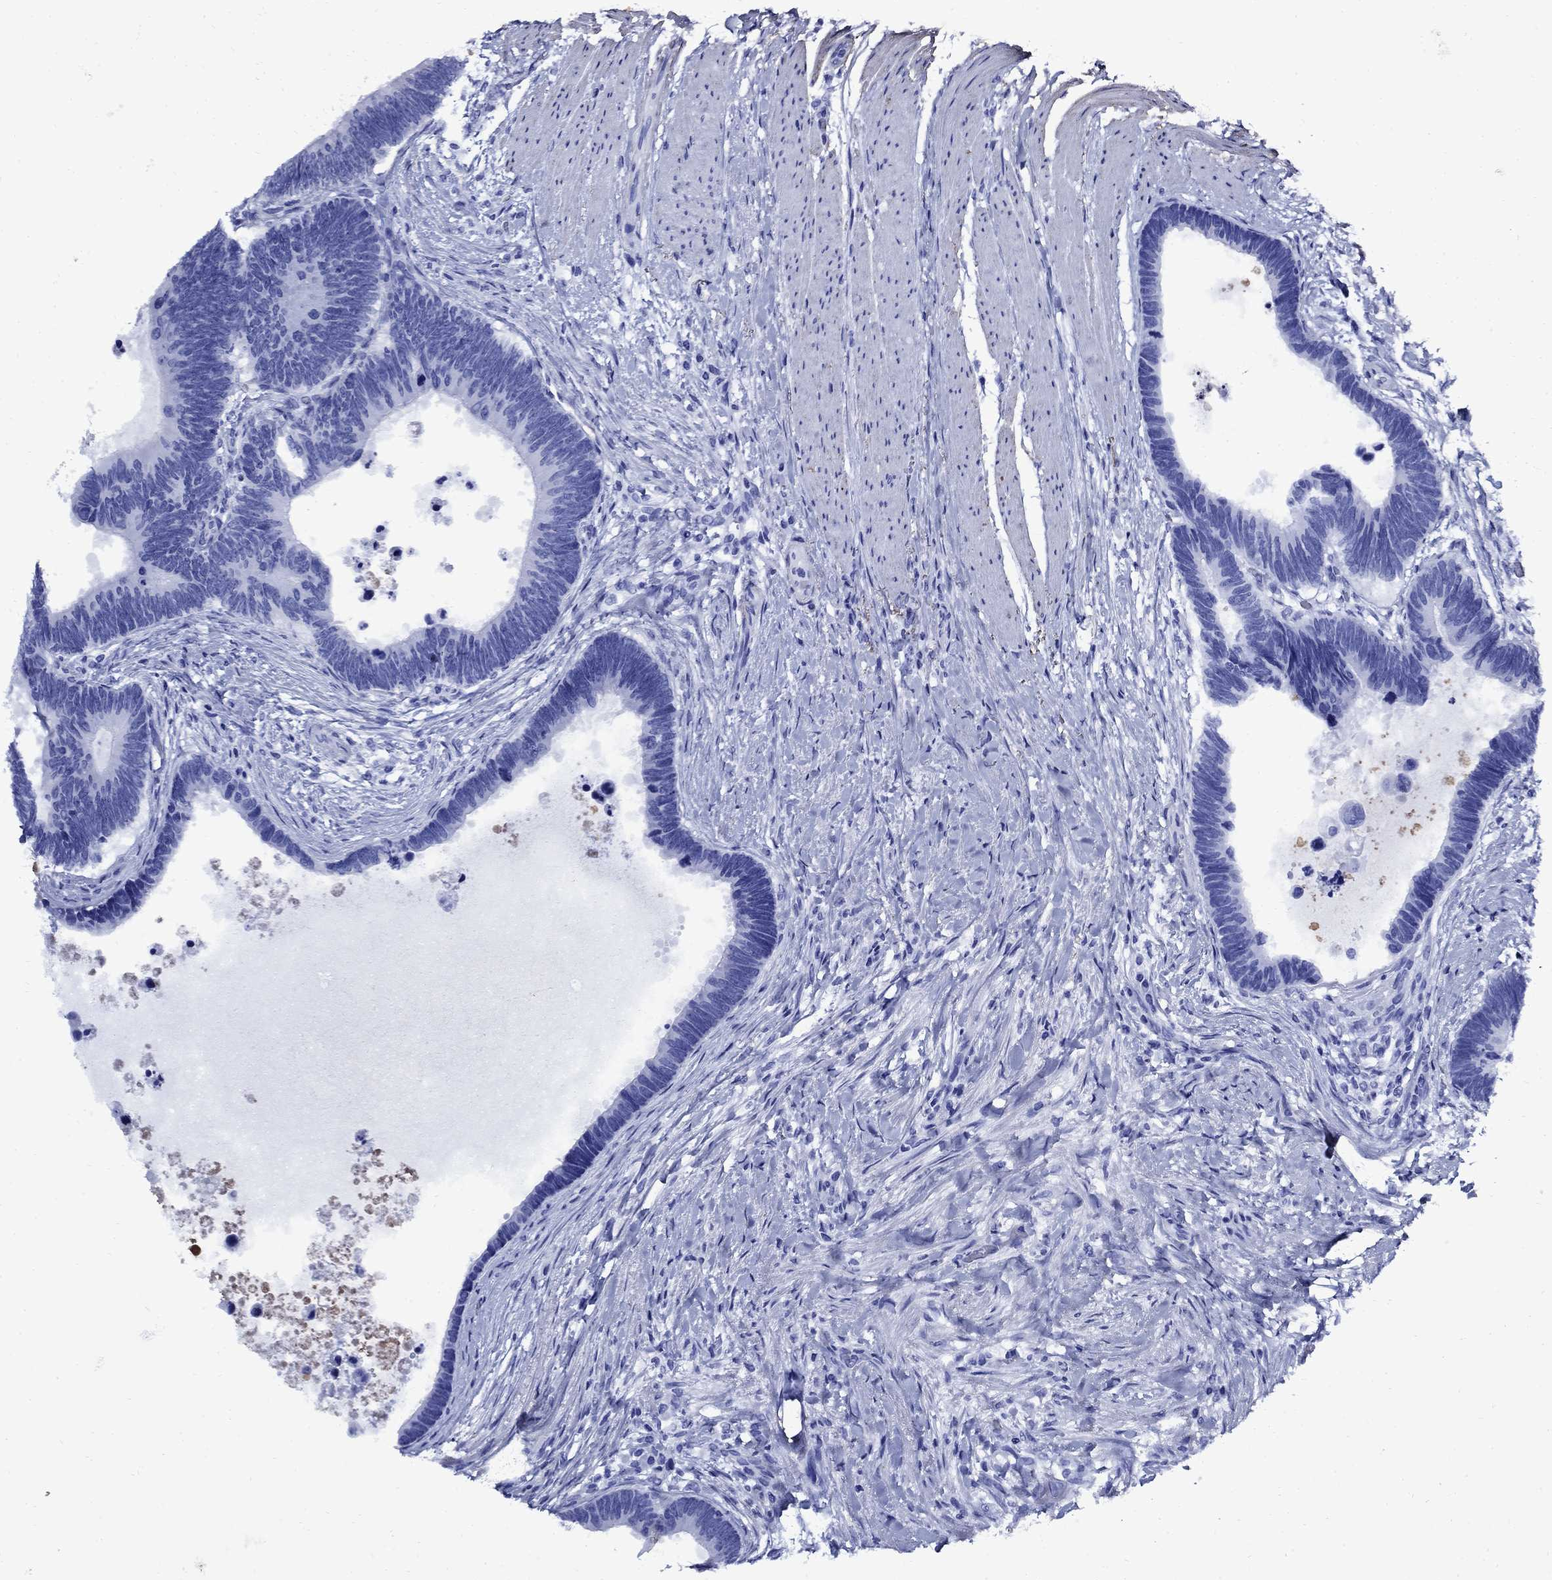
{"staining": {"intensity": "negative", "quantity": "none", "location": "none"}, "tissue": "colorectal cancer", "cell_type": "Tumor cells", "image_type": "cancer", "snomed": [{"axis": "morphology", "description": "Adenocarcinoma, NOS"}, {"axis": "topography", "description": "Colon"}], "caption": "The photomicrograph demonstrates no staining of tumor cells in colorectal cancer. (DAB IHC, high magnification).", "gene": "VTN", "patient": {"sex": "female", "age": 77}}